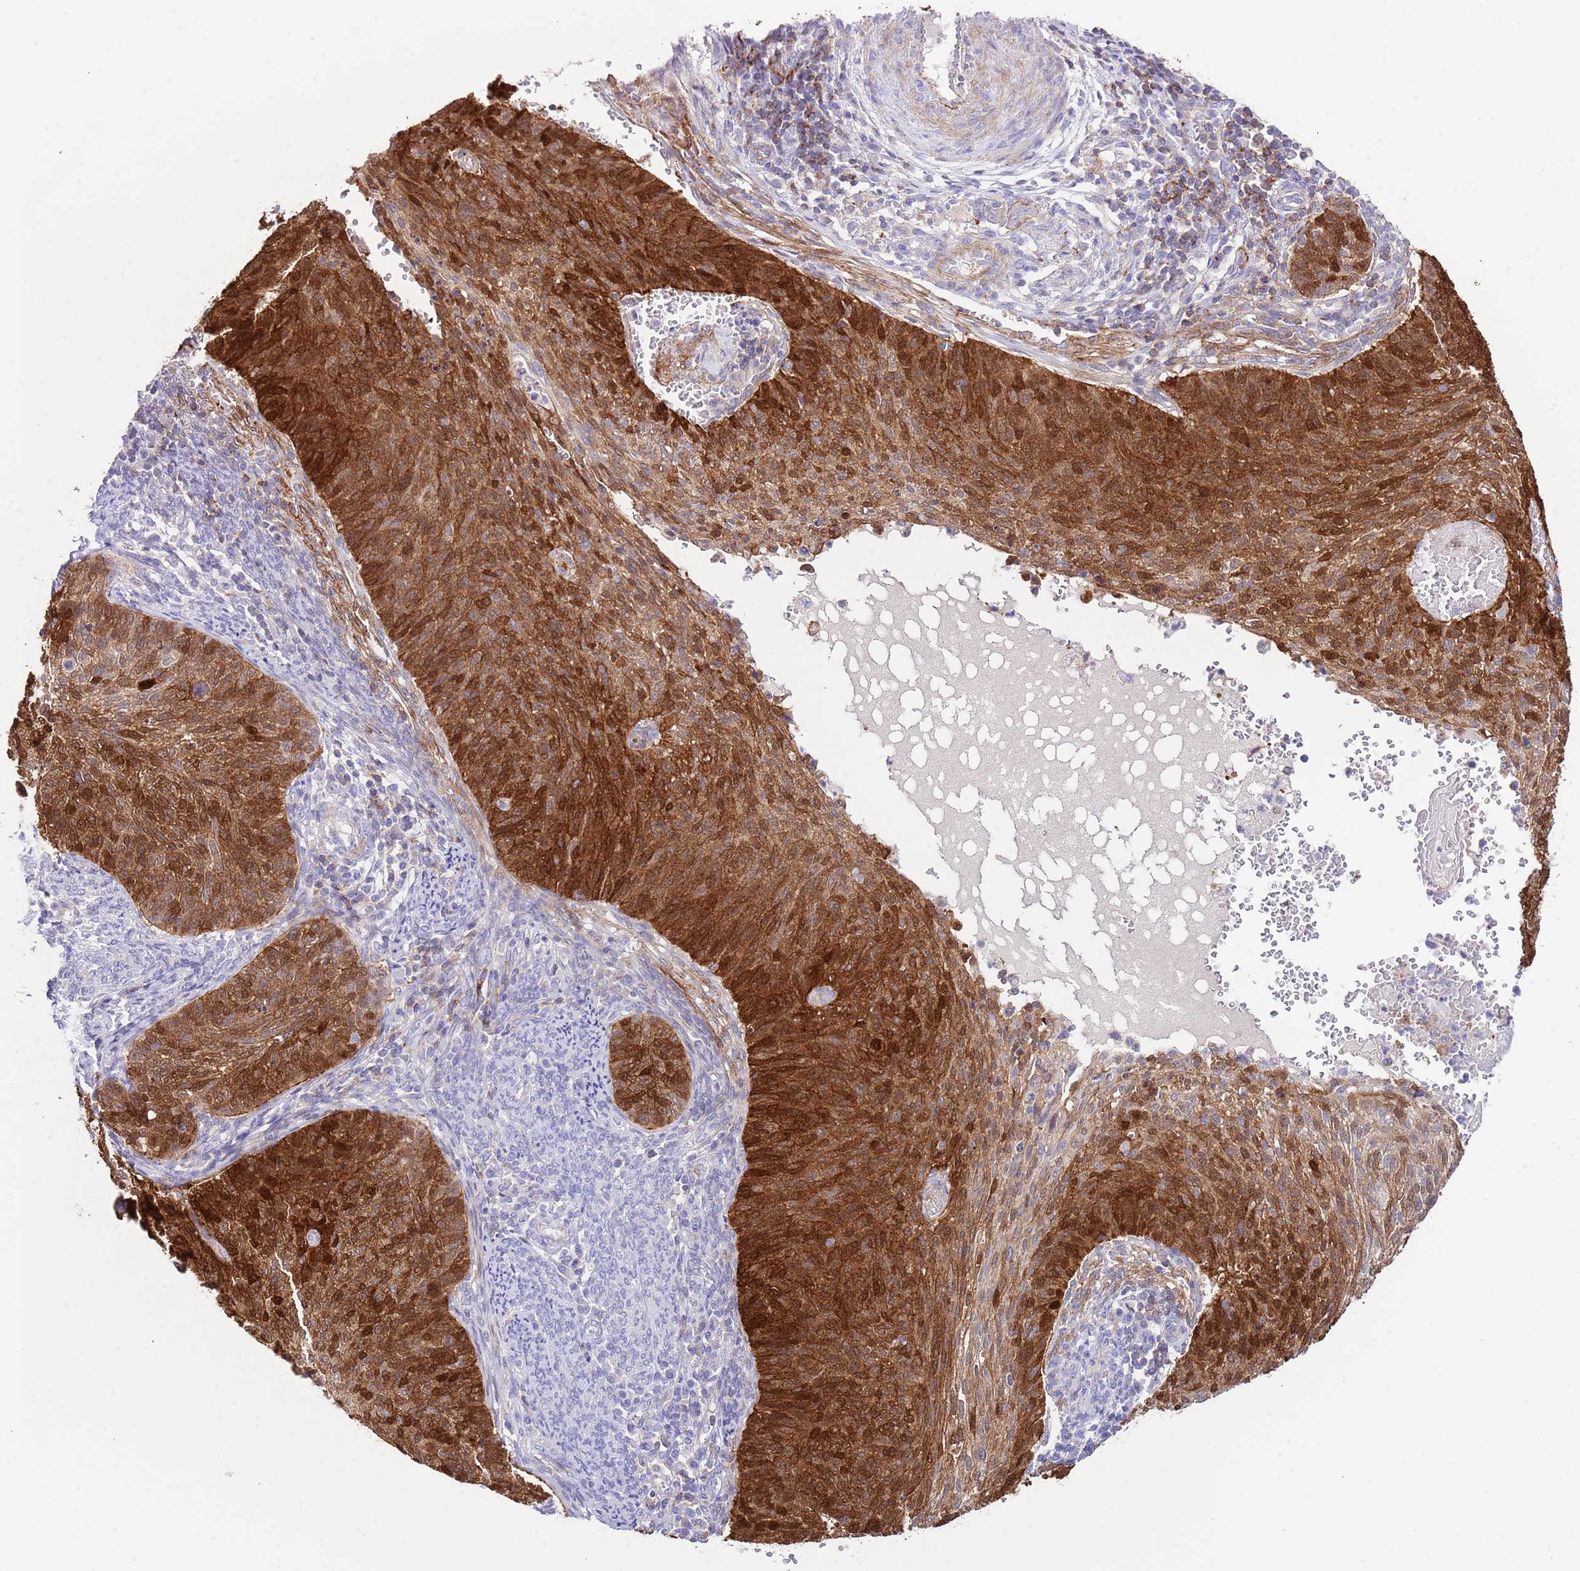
{"staining": {"intensity": "strong", "quantity": "25%-75%", "location": "cytoplasmic/membranous,nuclear"}, "tissue": "cervical cancer", "cell_type": "Tumor cells", "image_type": "cancer", "snomed": [{"axis": "morphology", "description": "Squamous cell carcinoma, NOS"}, {"axis": "topography", "description": "Cervix"}], "caption": "This image reveals cervical cancer (squamous cell carcinoma) stained with immunohistochemistry (IHC) to label a protein in brown. The cytoplasmic/membranous and nuclear of tumor cells show strong positivity for the protein. Nuclei are counter-stained blue.", "gene": "ALDH3A1", "patient": {"sex": "female", "age": 70}}